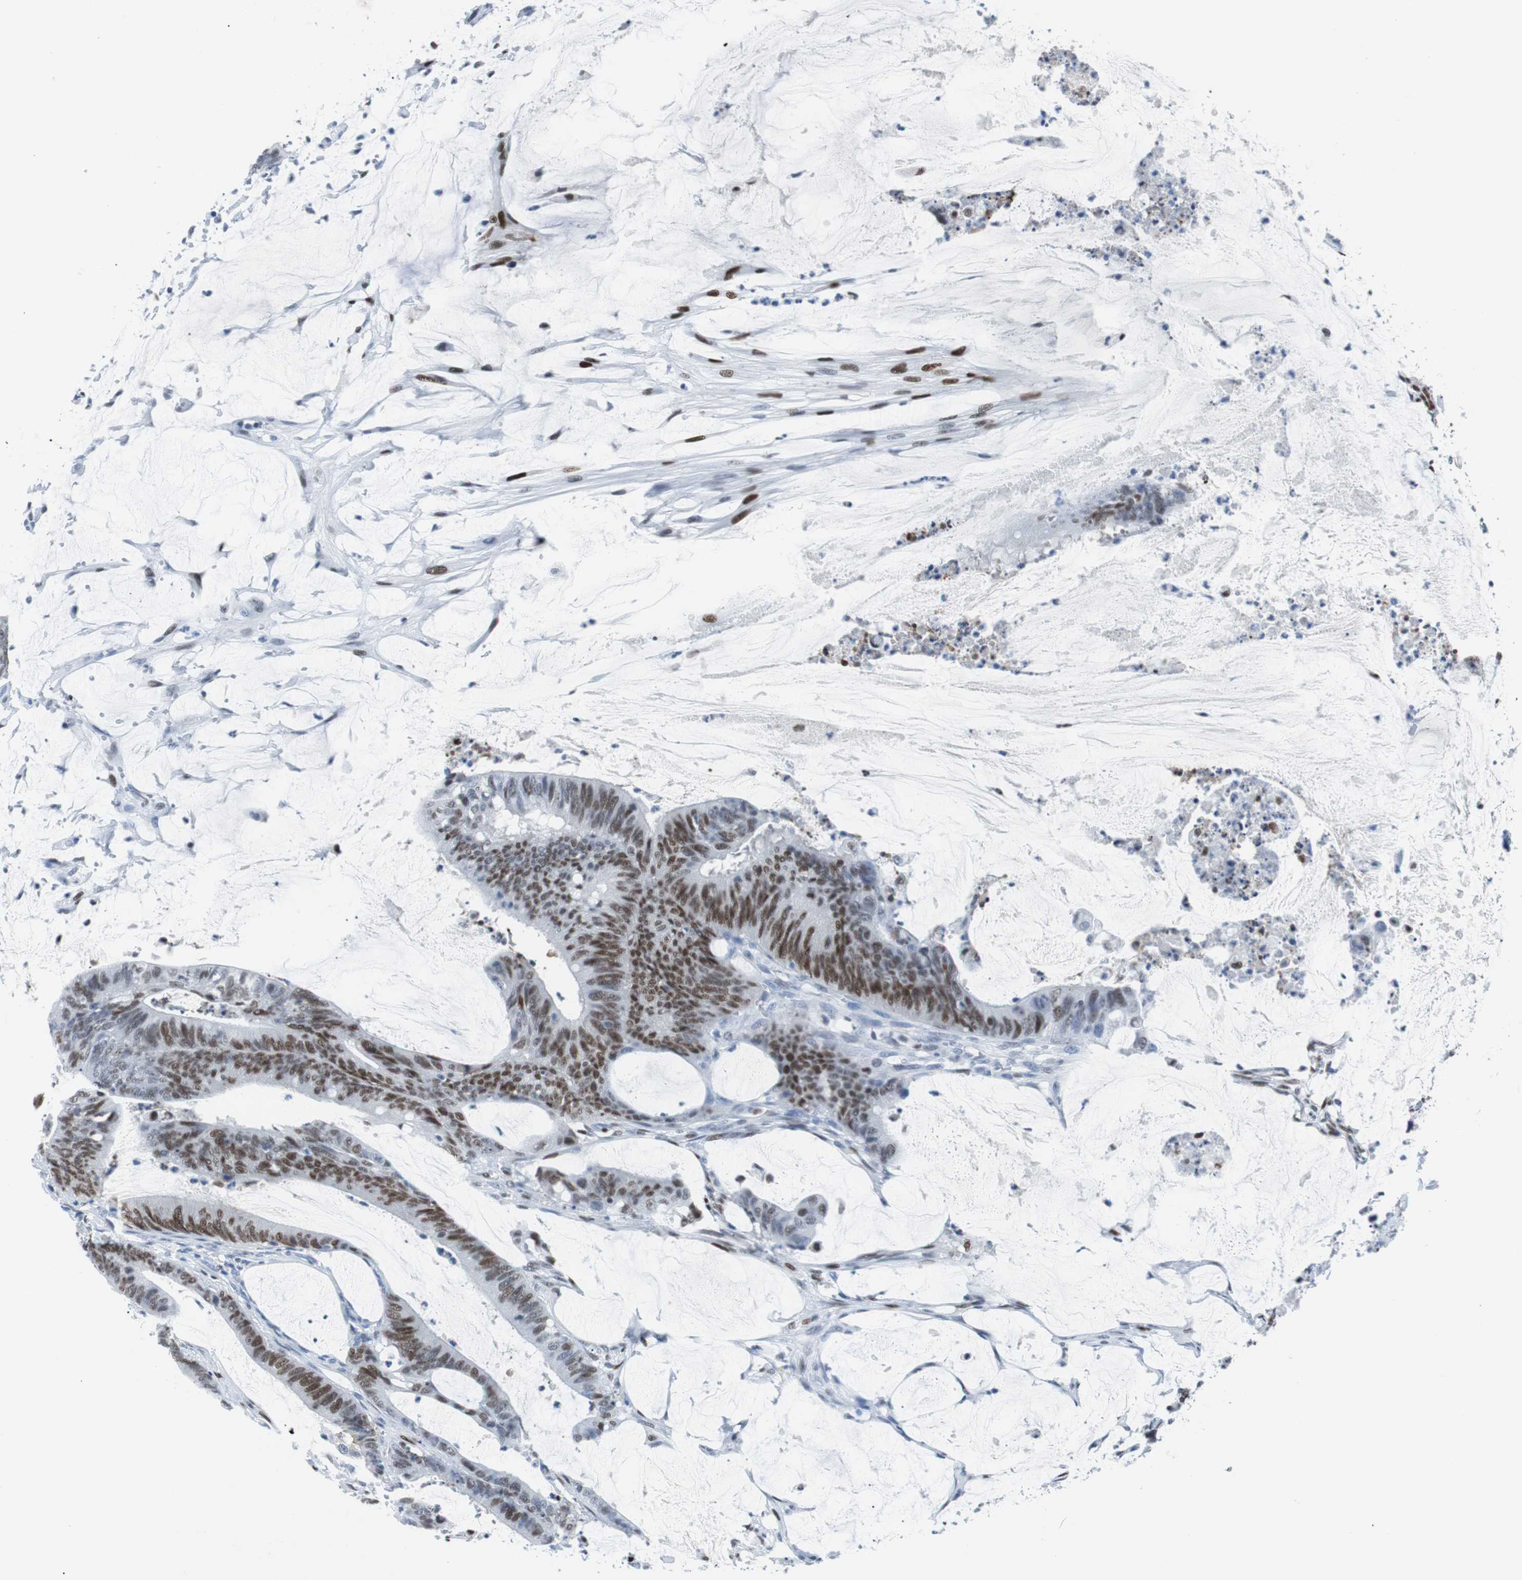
{"staining": {"intensity": "moderate", "quantity": ">75%", "location": "nuclear"}, "tissue": "colorectal cancer", "cell_type": "Tumor cells", "image_type": "cancer", "snomed": [{"axis": "morphology", "description": "Adenocarcinoma, NOS"}, {"axis": "topography", "description": "Rectum"}], "caption": "Brown immunohistochemical staining in colorectal cancer (adenocarcinoma) demonstrates moderate nuclear staining in about >75% of tumor cells.", "gene": "JUN", "patient": {"sex": "female", "age": 66}}